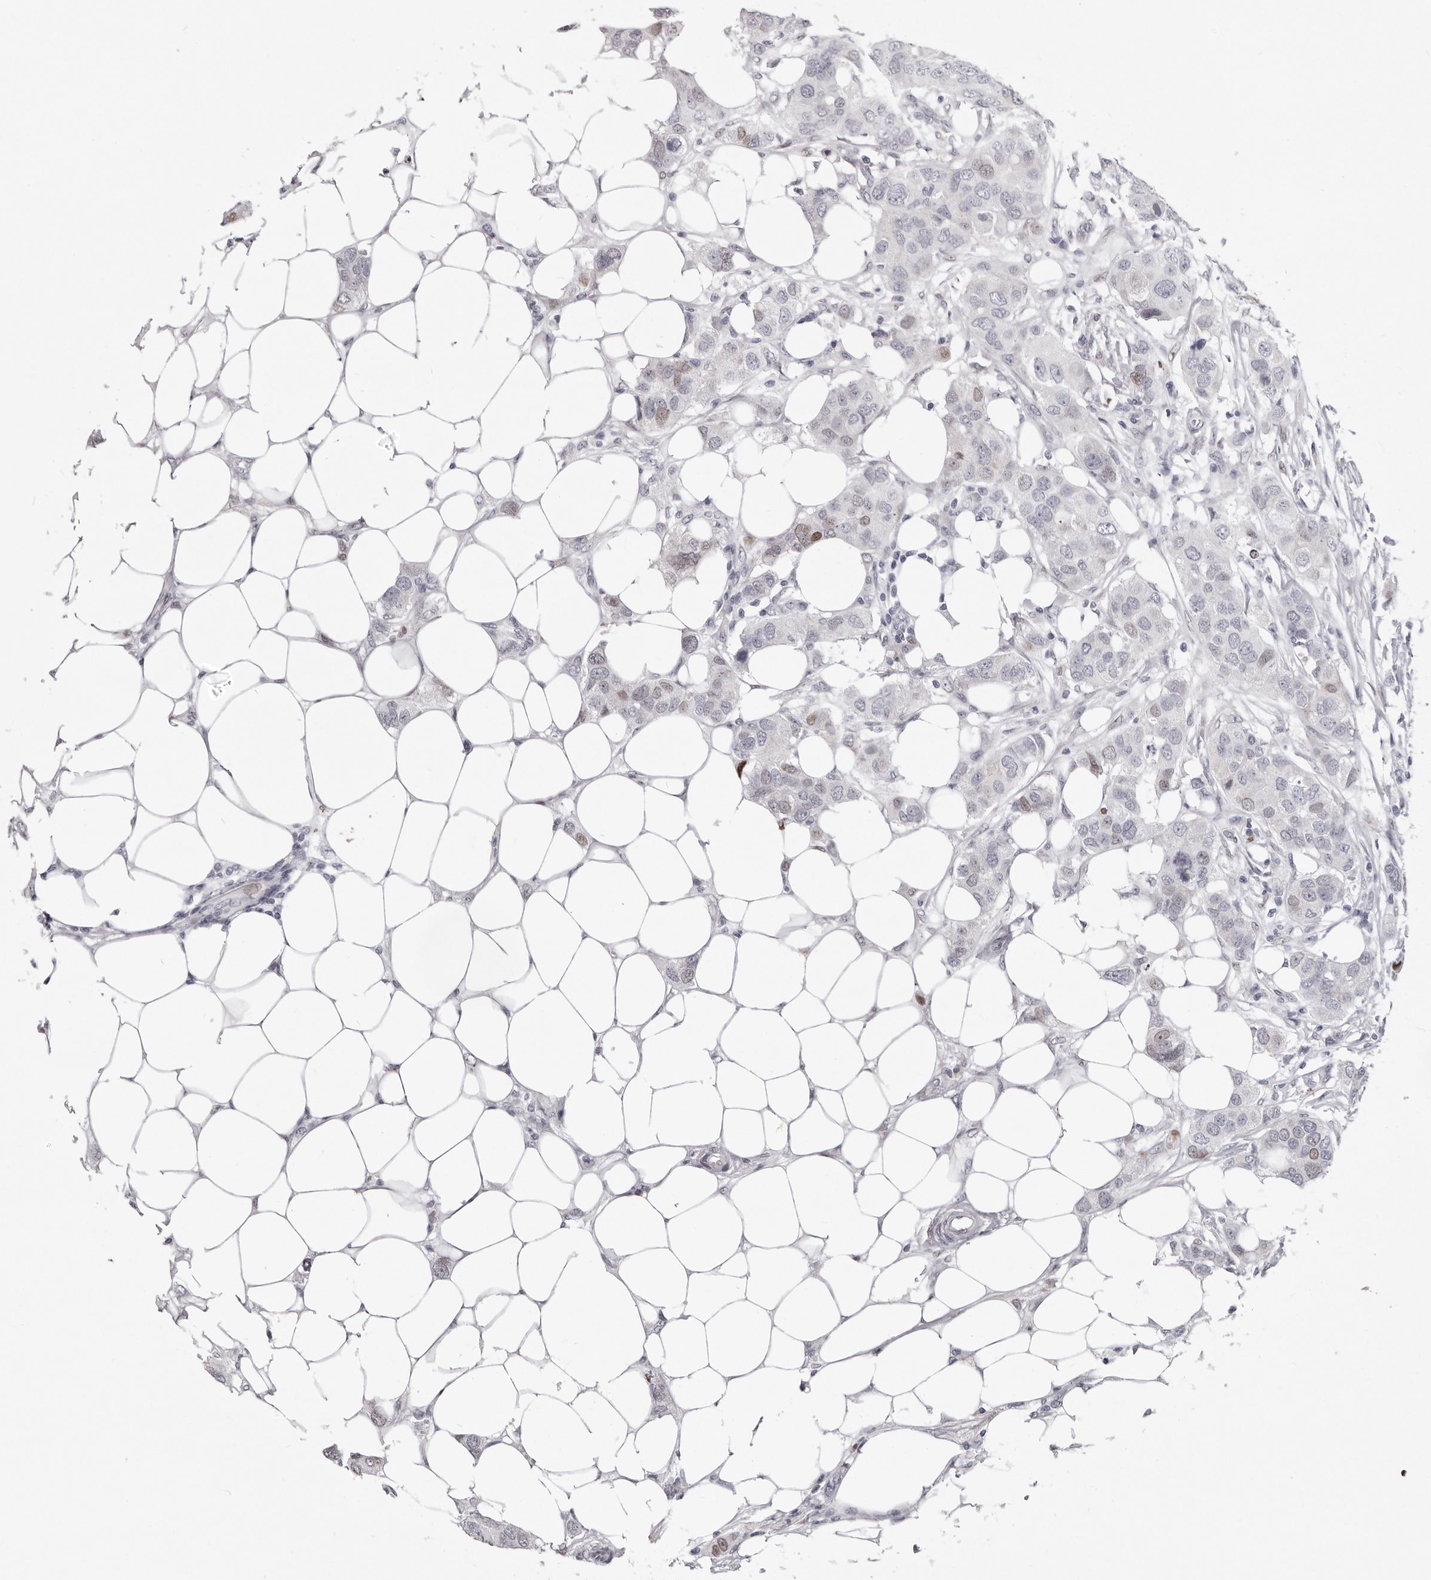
{"staining": {"intensity": "weak", "quantity": "<25%", "location": "nuclear"}, "tissue": "breast cancer", "cell_type": "Tumor cells", "image_type": "cancer", "snomed": [{"axis": "morphology", "description": "Duct carcinoma"}, {"axis": "topography", "description": "Breast"}], "caption": "High power microscopy image of an immunohistochemistry (IHC) histopathology image of breast invasive ductal carcinoma, revealing no significant staining in tumor cells. (IHC, brightfield microscopy, high magnification).", "gene": "SRP19", "patient": {"sex": "female", "age": 50}}